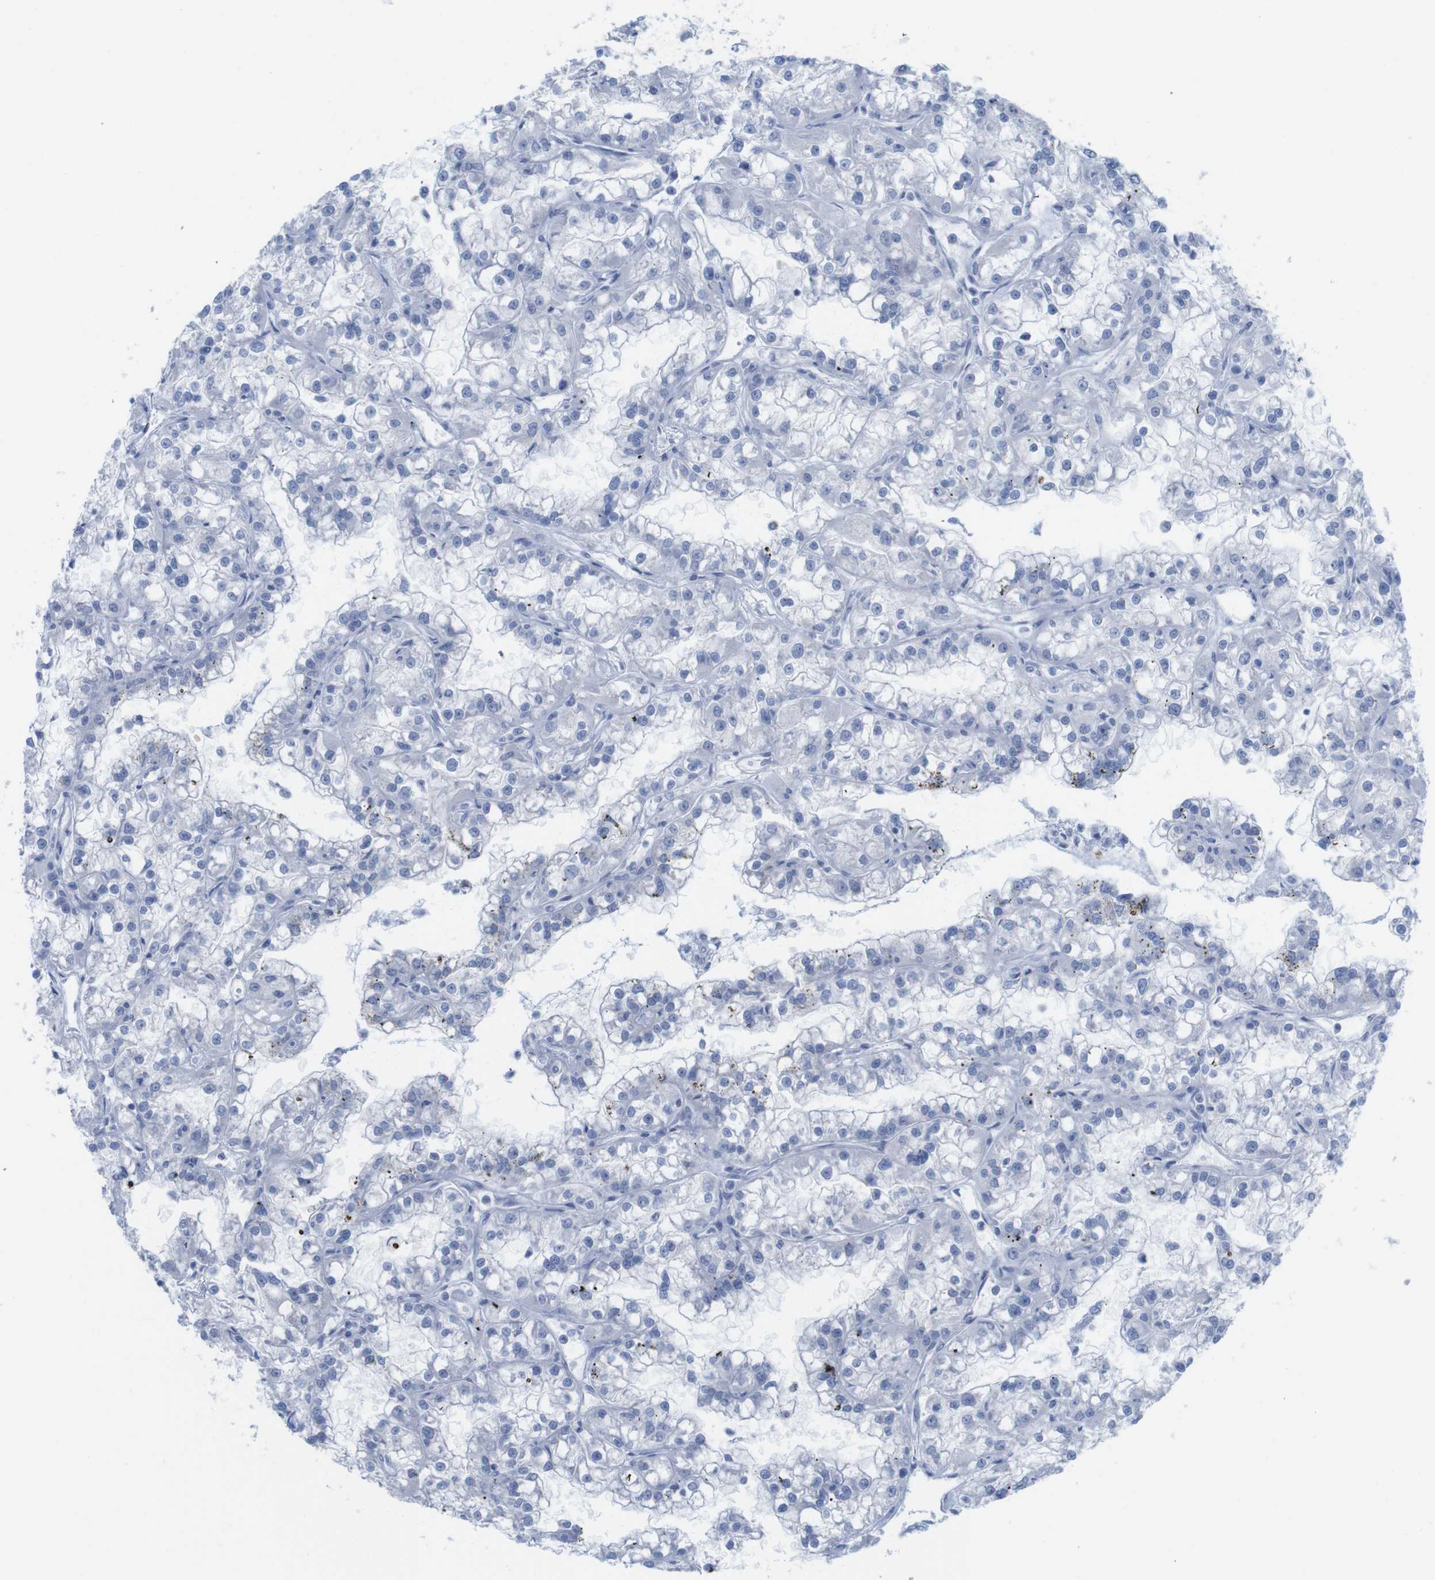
{"staining": {"intensity": "negative", "quantity": "none", "location": "none"}, "tissue": "renal cancer", "cell_type": "Tumor cells", "image_type": "cancer", "snomed": [{"axis": "morphology", "description": "Adenocarcinoma, NOS"}, {"axis": "topography", "description": "Kidney"}], "caption": "This is an IHC image of human renal adenocarcinoma. There is no expression in tumor cells.", "gene": "PNMA1", "patient": {"sex": "female", "age": 52}}